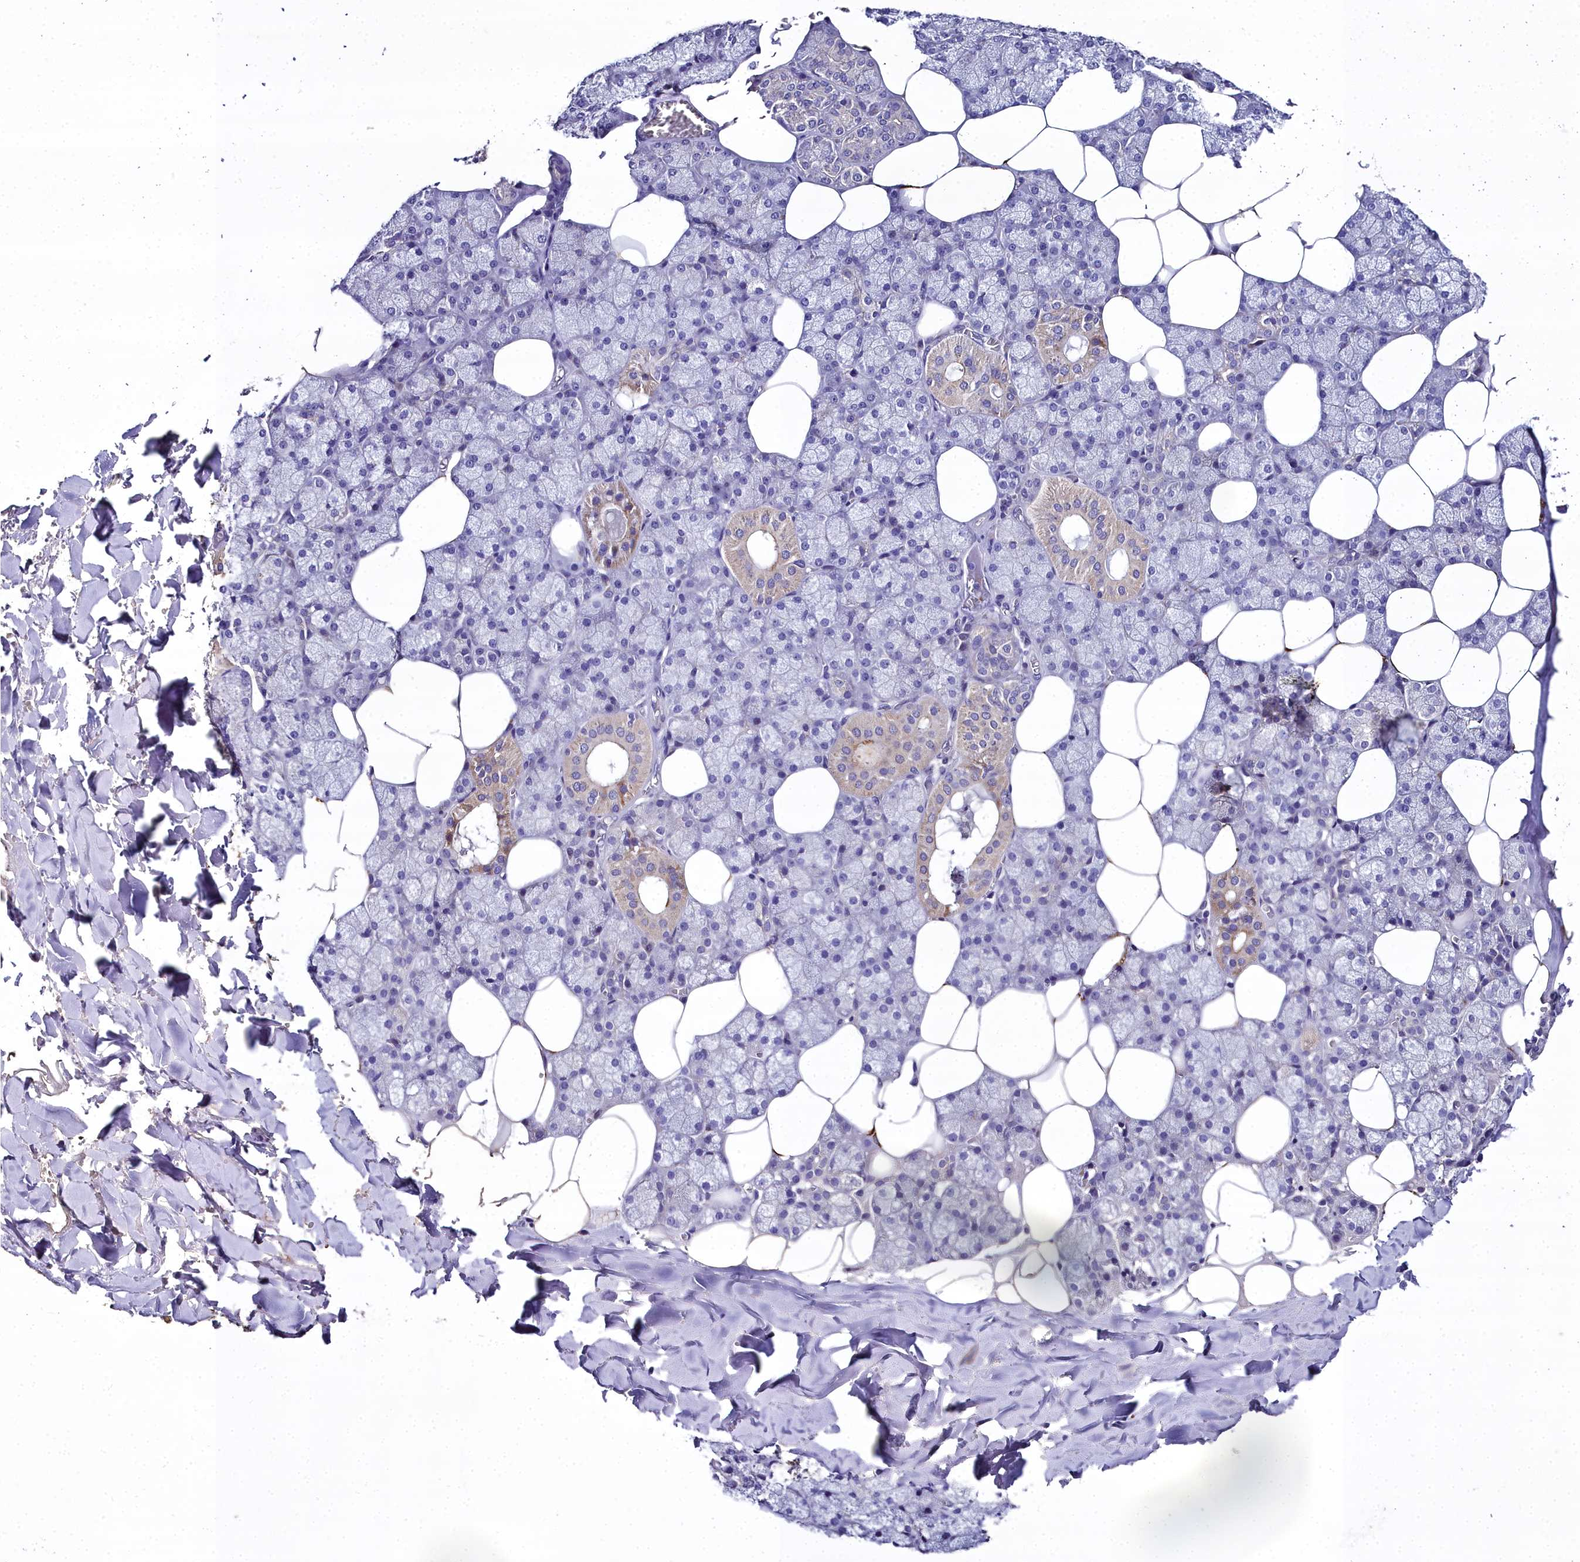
{"staining": {"intensity": "moderate", "quantity": "<25%", "location": "cytoplasmic/membranous"}, "tissue": "salivary gland", "cell_type": "Glandular cells", "image_type": "normal", "snomed": [{"axis": "morphology", "description": "Normal tissue, NOS"}, {"axis": "topography", "description": "Salivary gland"}], "caption": "Protein expression by immunohistochemistry (IHC) shows moderate cytoplasmic/membranous staining in about <25% of glandular cells in unremarkable salivary gland.", "gene": "NT5M", "patient": {"sex": "male", "age": 62}}